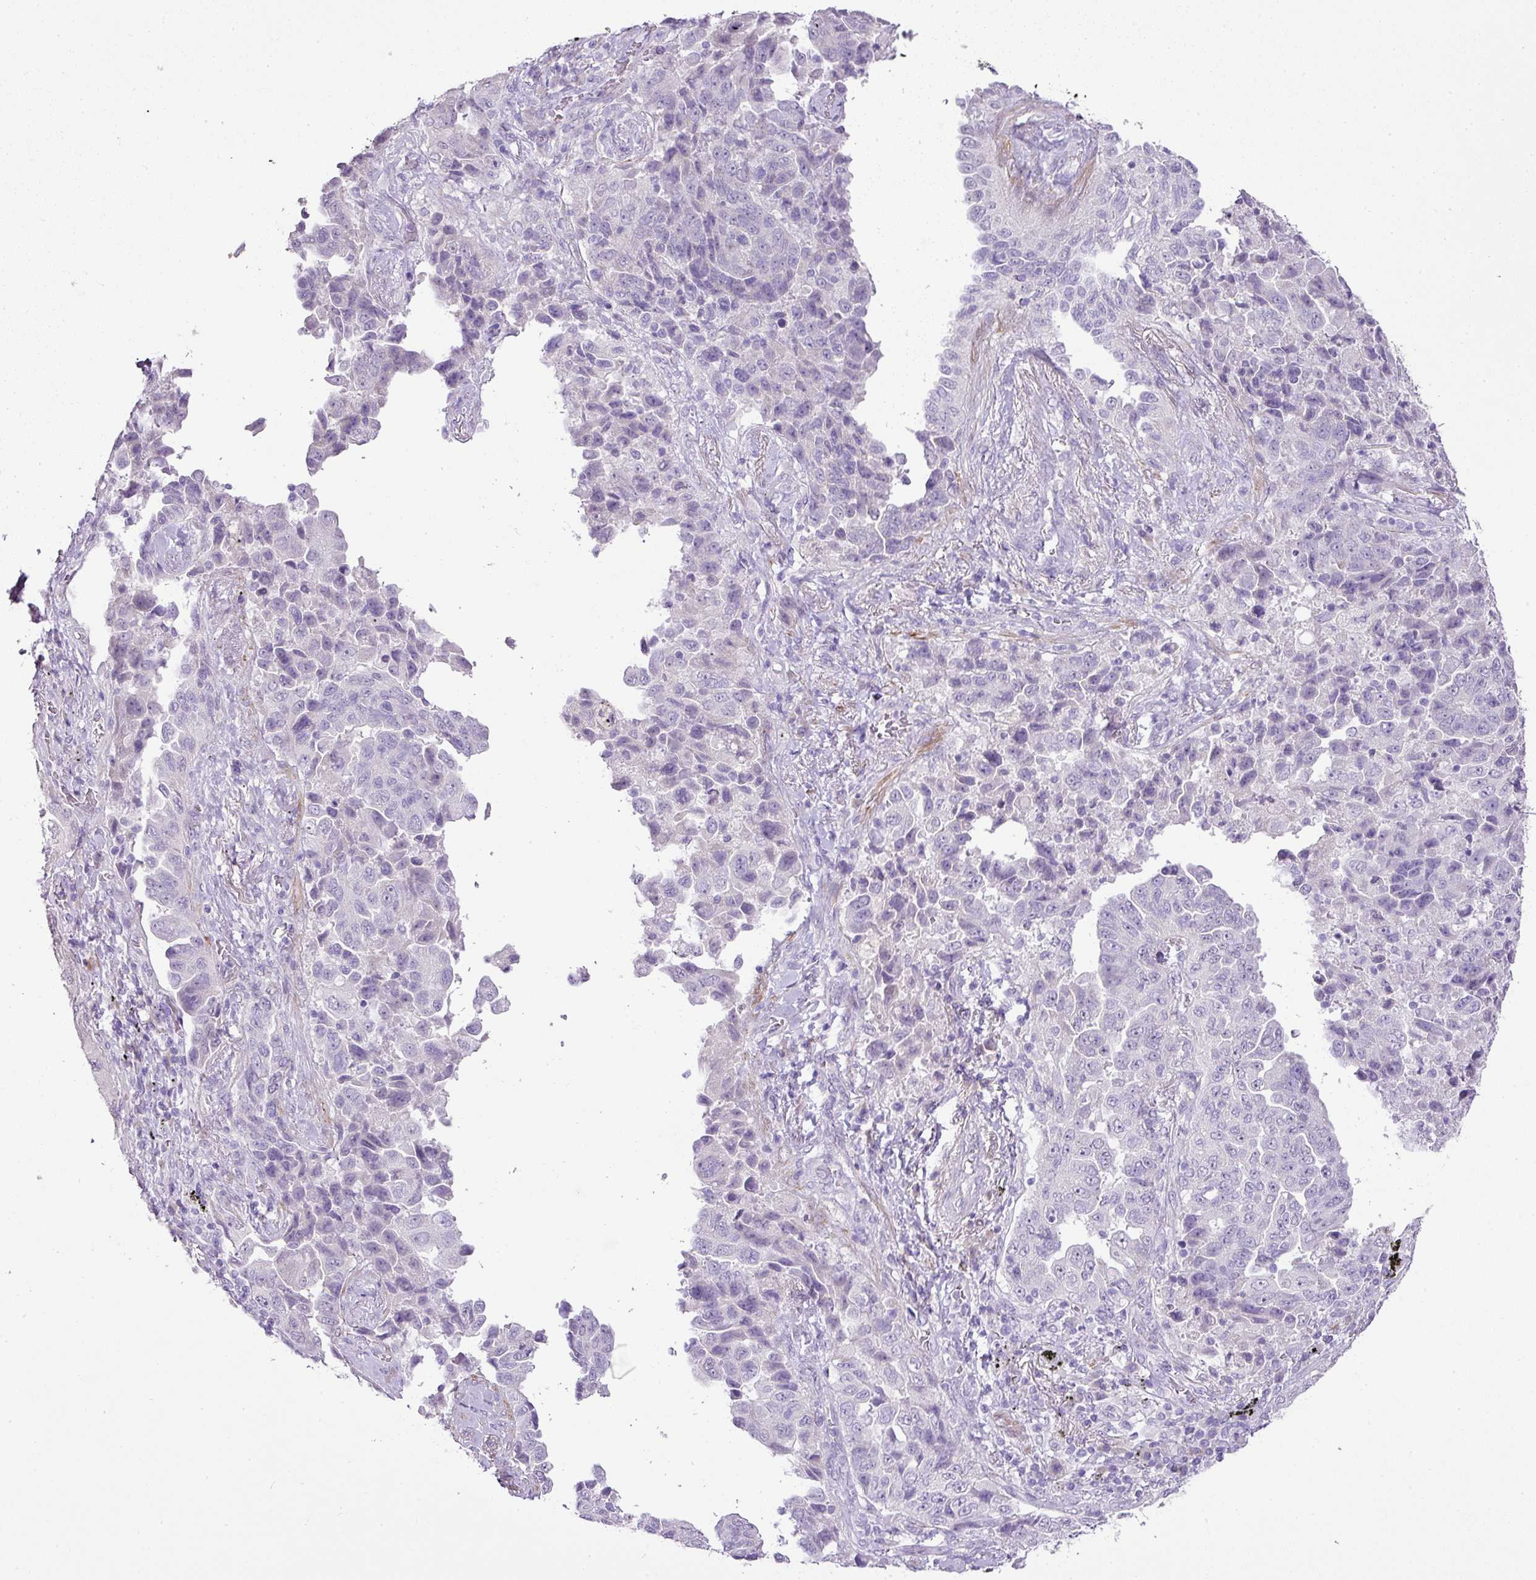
{"staining": {"intensity": "negative", "quantity": "none", "location": "none"}, "tissue": "lung cancer", "cell_type": "Tumor cells", "image_type": "cancer", "snomed": [{"axis": "morphology", "description": "Adenocarcinoma, NOS"}, {"axis": "topography", "description": "Lung"}], "caption": "Immunohistochemical staining of human adenocarcinoma (lung) shows no significant staining in tumor cells. (Brightfield microscopy of DAB immunohistochemistry (IHC) at high magnification).", "gene": "DIP2A", "patient": {"sex": "female", "age": 51}}